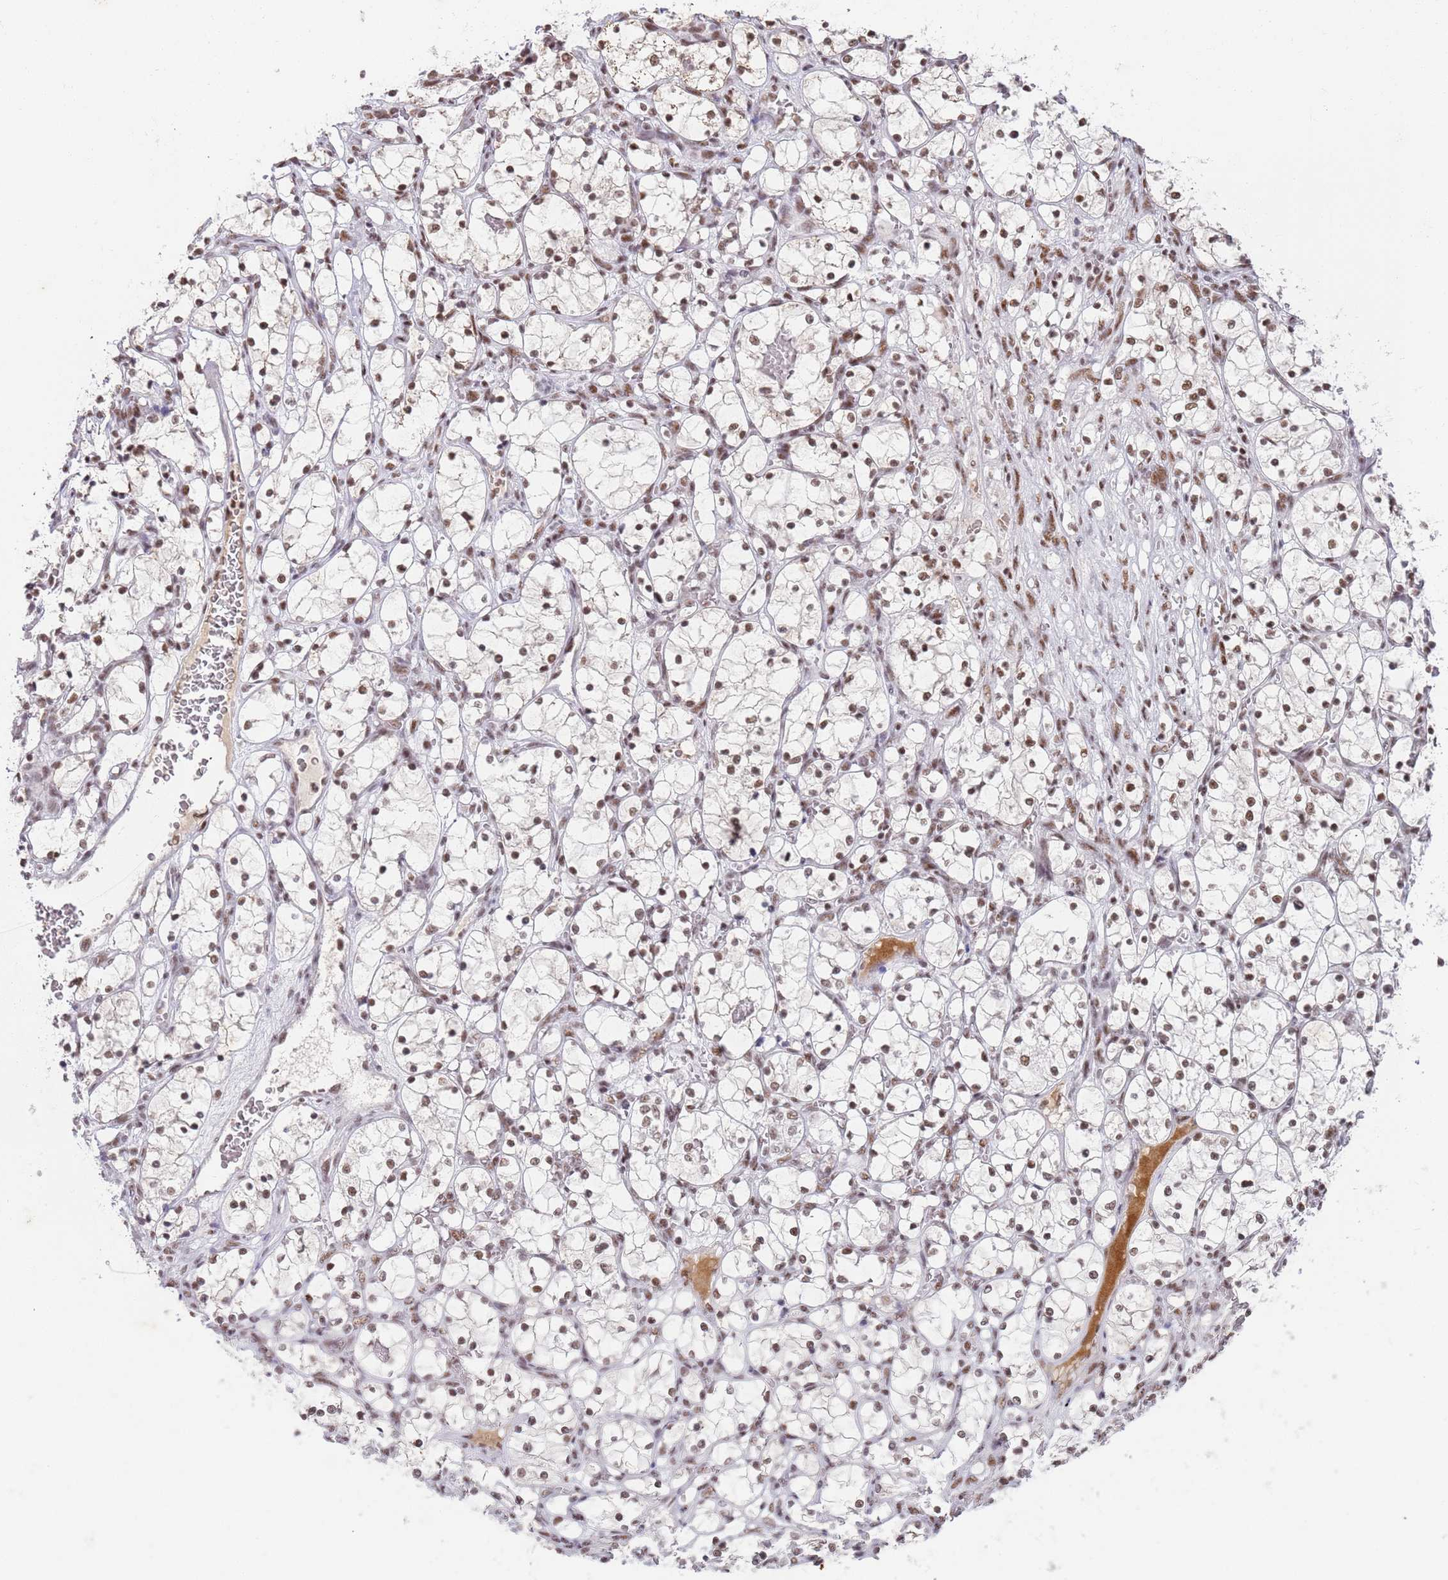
{"staining": {"intensity": "moderate", "quantity": ">75%", "location": "nuclear"}, "tissue": "renal cancer", "cell_type": "Tumor cells", "image_type": "cancer", "snomed": [{"axis": "morphology", "description": "Adenocarcinoma, NOS"}, {"axis": "topography", "description": "Kidney"}], "caption": "IHC of human renal cancer displays medium levels of moderate nuclear positivity in approximately >75% of tumor cells. (Stains: DAB in brown, nuclei in blue, Microscopy: brightfield microscopy at high magnification).", "gene": "AKAP8L", "patient": {"sex": "female", "age": 69}}